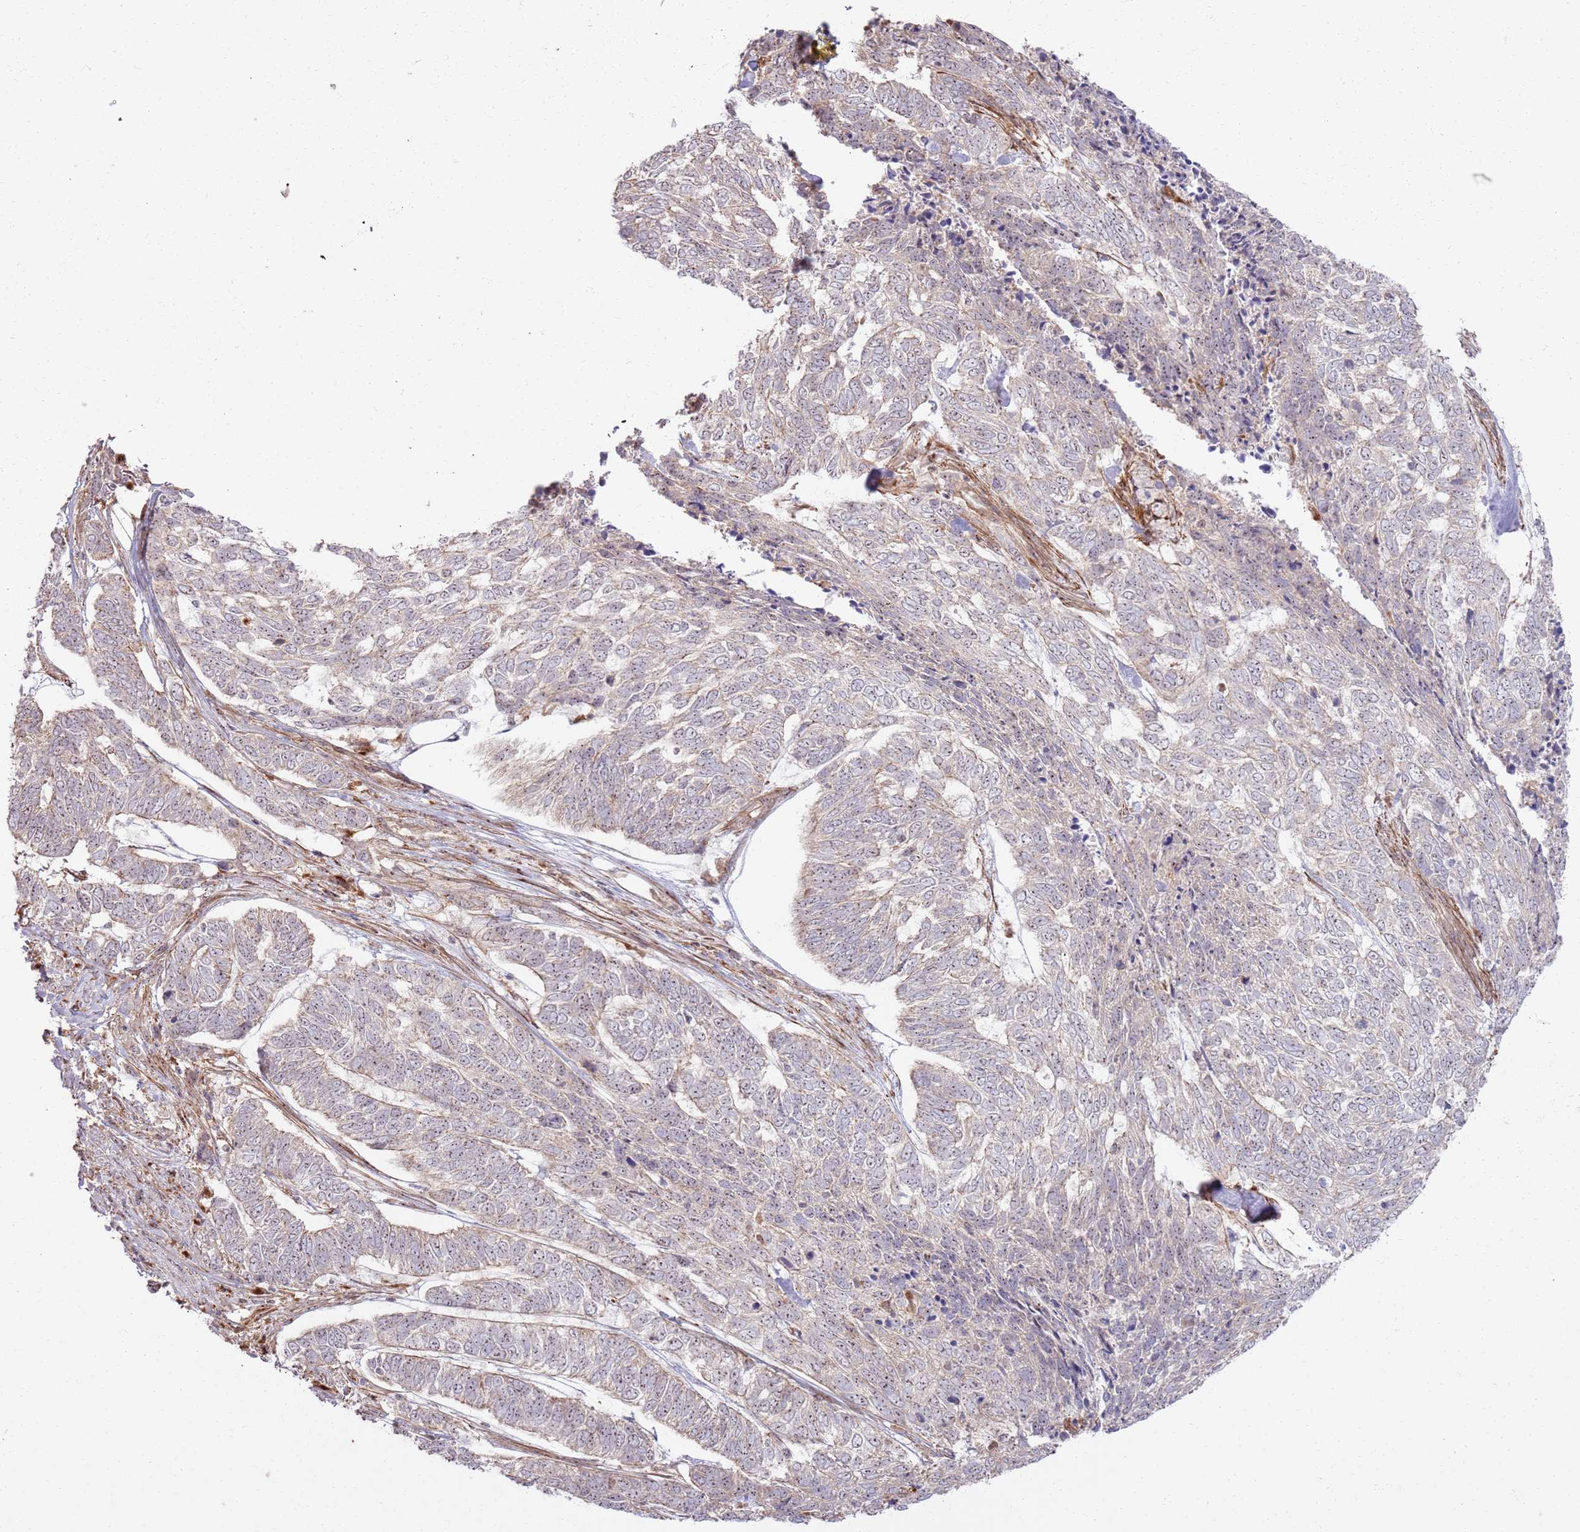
{"staining": {"intensity": "weak", "quantity": "<25%", "location": "nuclear"}, "tissue": "skin cancer", "cell_type": "Tumor cells", "image_type": "cancer", "snomed": [{"axis": "morphology", "description": "Basal cell carcinoma"}, {"axis": "topography", "description": "Skin"}], "caption": "The image exhibits no staining of tumor cells in skin cancer.", "gene": "CNPY1", "patient": {"sex": "female", "age": 65}}